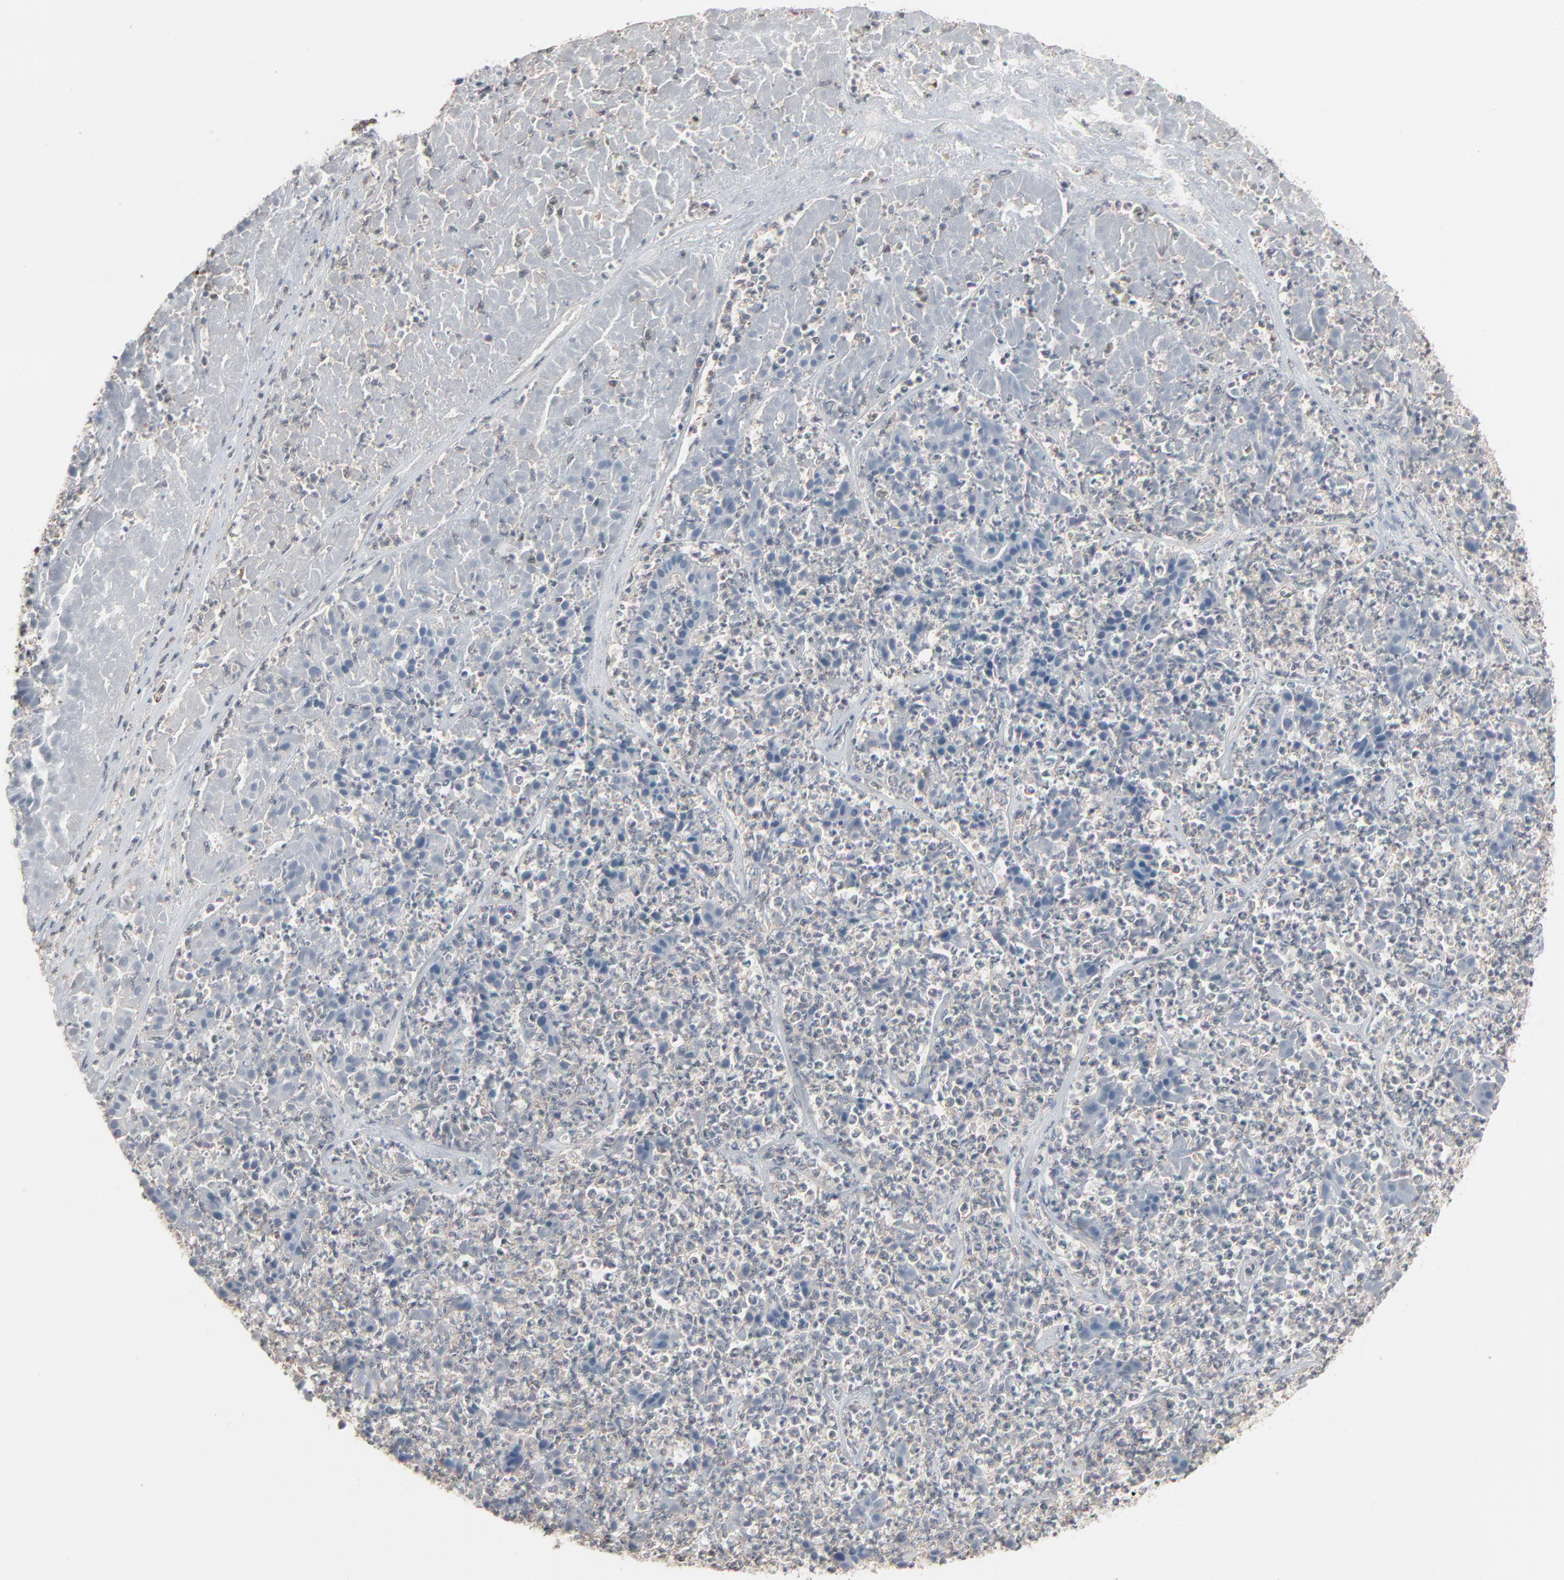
{"staining": {"intensity": "moderate", "quantity": "<25%", "location": "cytoplasmic/membranous,nuclear"}, "tissue": "pancreatic cancer", "cell_type": "Tumor cells", "image_type": "cancer", "snomed": [{"axis": "morphology", "description": "Adenocarcinoma, NOS"}, {"axis": "topography", "description": "Pancreas"}], "caption": "Adenocarcinoma (pancreatic) stained with DAB (3,3'-diaminobenzidine) IHC exhibits low levels of moderate cytoplasmic/membranous and nuclear positivity in about <25% of tumor cells.", "gene": "DOCK8", "patient": {"sex": "male", "age": 50}}